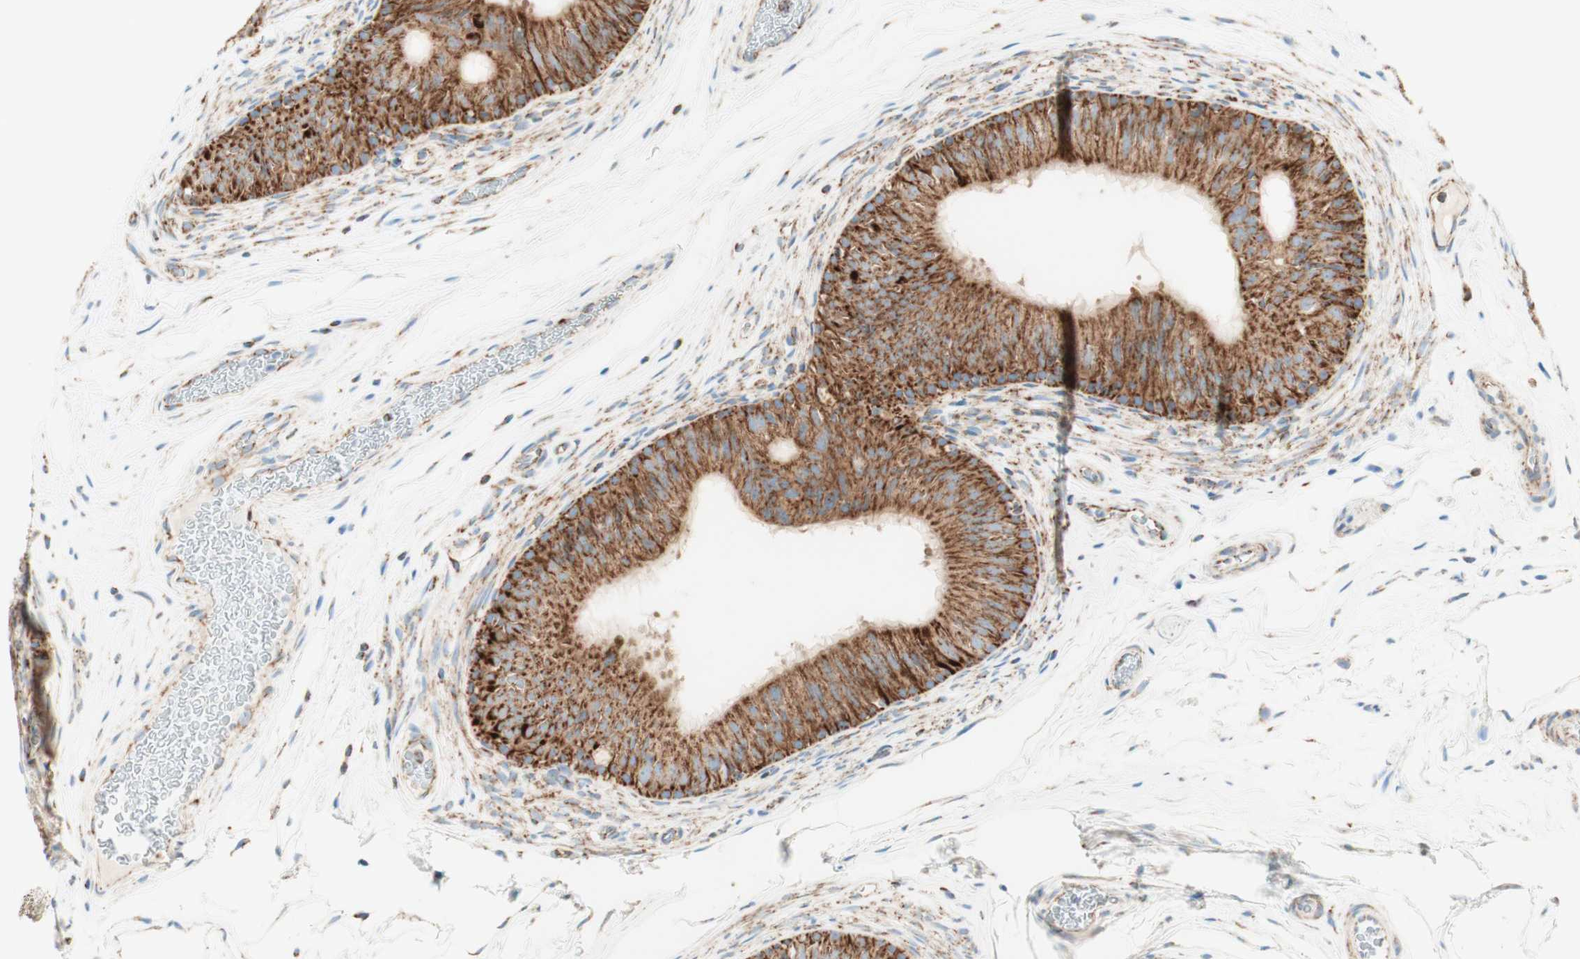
{"staining": {"intensity": "strong", "quantity": ">75%", "location": "cytoplasmic/membranous"}, "tissue": "epididymis", "cell_type": "Glandular cells", "image_type": "normal", "snomed": [{"axis": "morphology", "description": "Normal tissue, NOS"}, {"axis": "topography", "description": "Epididymis"}], "caption": "Protein expression analysis of normal epididymis shows strong cytoplasmic/membranous expression in about >75% of glandular cells.", "gene": "TOMM20", "patient": {"sex": "male", "age": 36}}